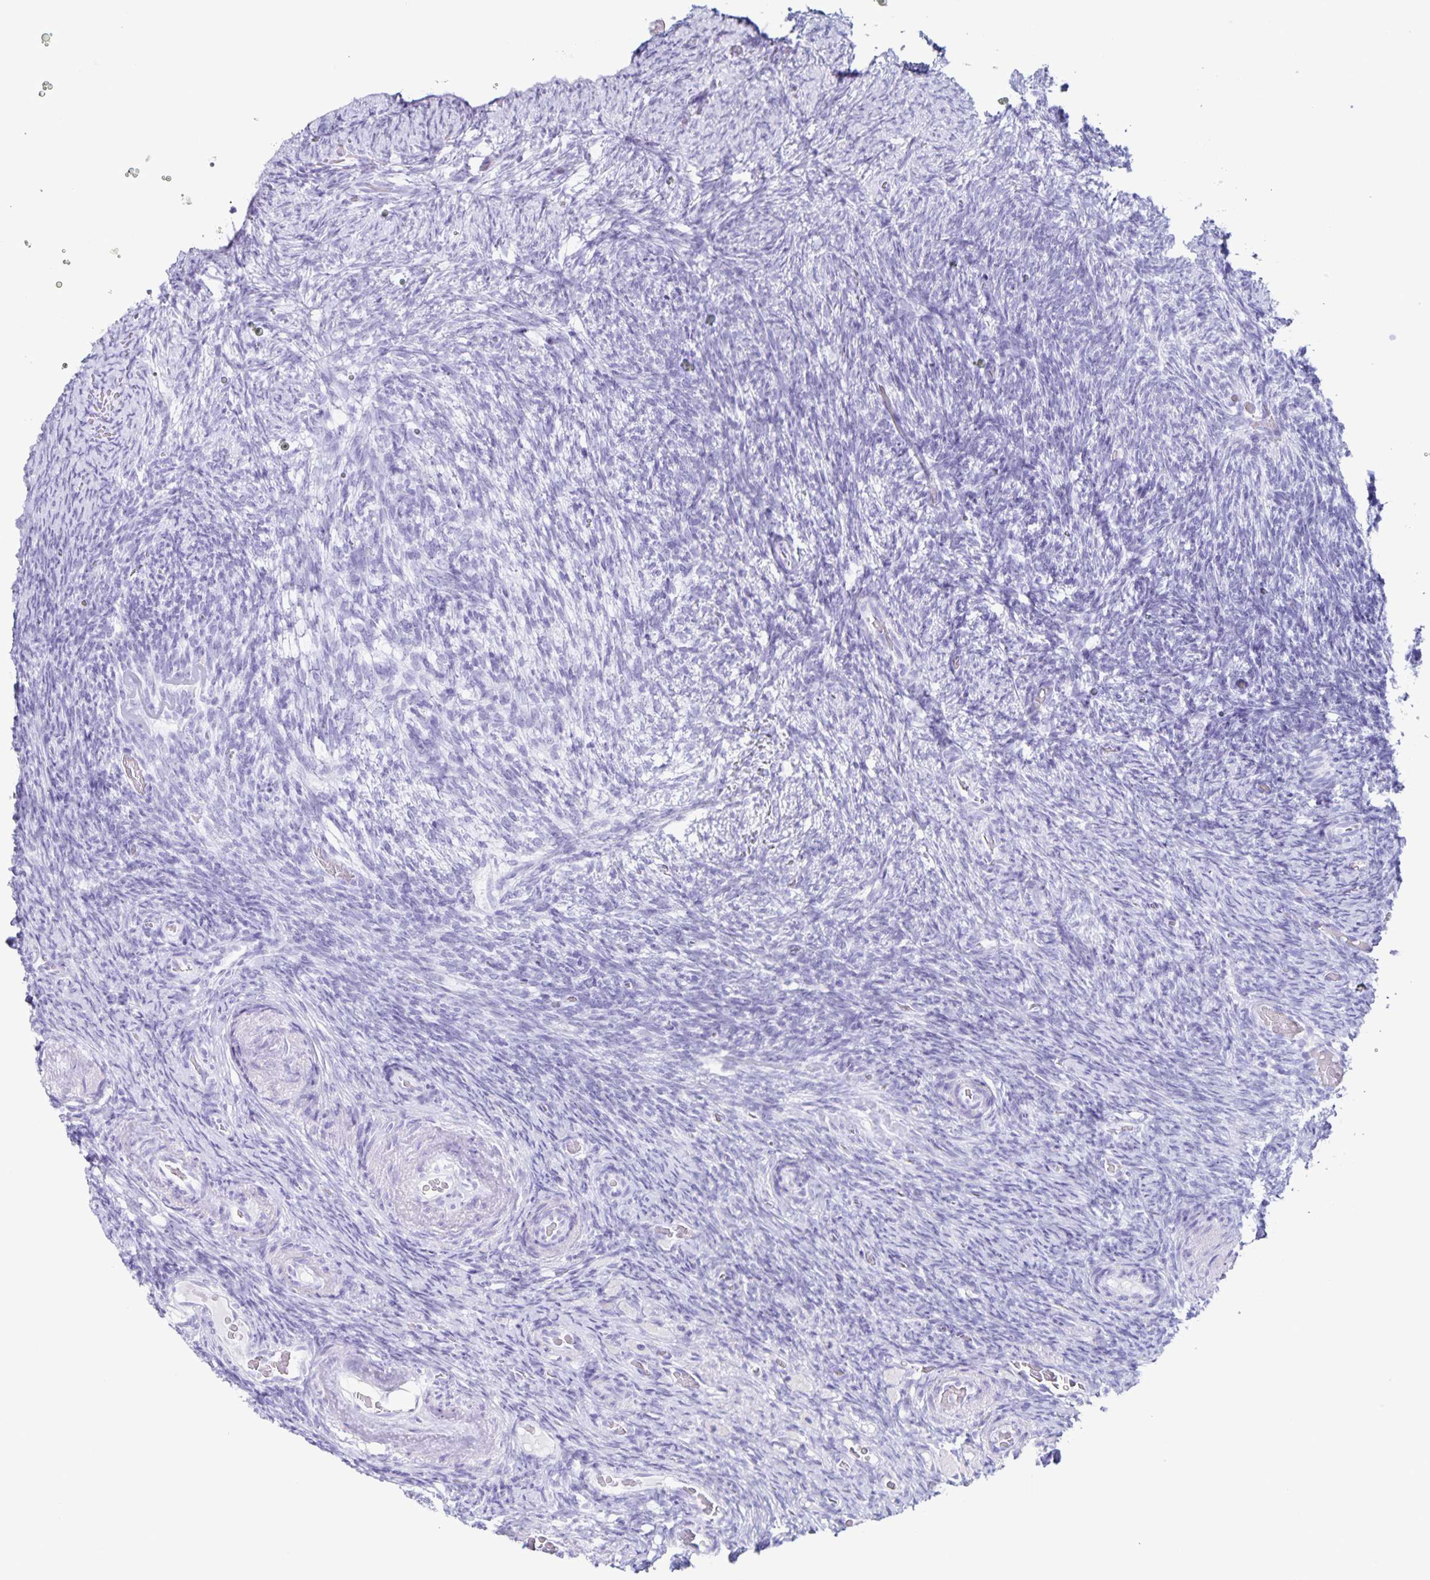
{"staining": {"intensity": "negative", "quantity": "none", "location": "none"}, "tissue": "ovary", "cell_type": "Follicle cells", "image_type": "normal", "snomed": [{"axis": "morphology", "description": "Normal tissue, NOS"}, {"axis": "topography", "description": "Ovary"}], "caption": "There is no significant staining in follicle cells of ovary. (DAB (3,3'-diaminobenzidine) immunohistochemistry with hematoxylin counter stain).", "gene": "C12orf56", "patient": {"sex": "female", "age": 34}}